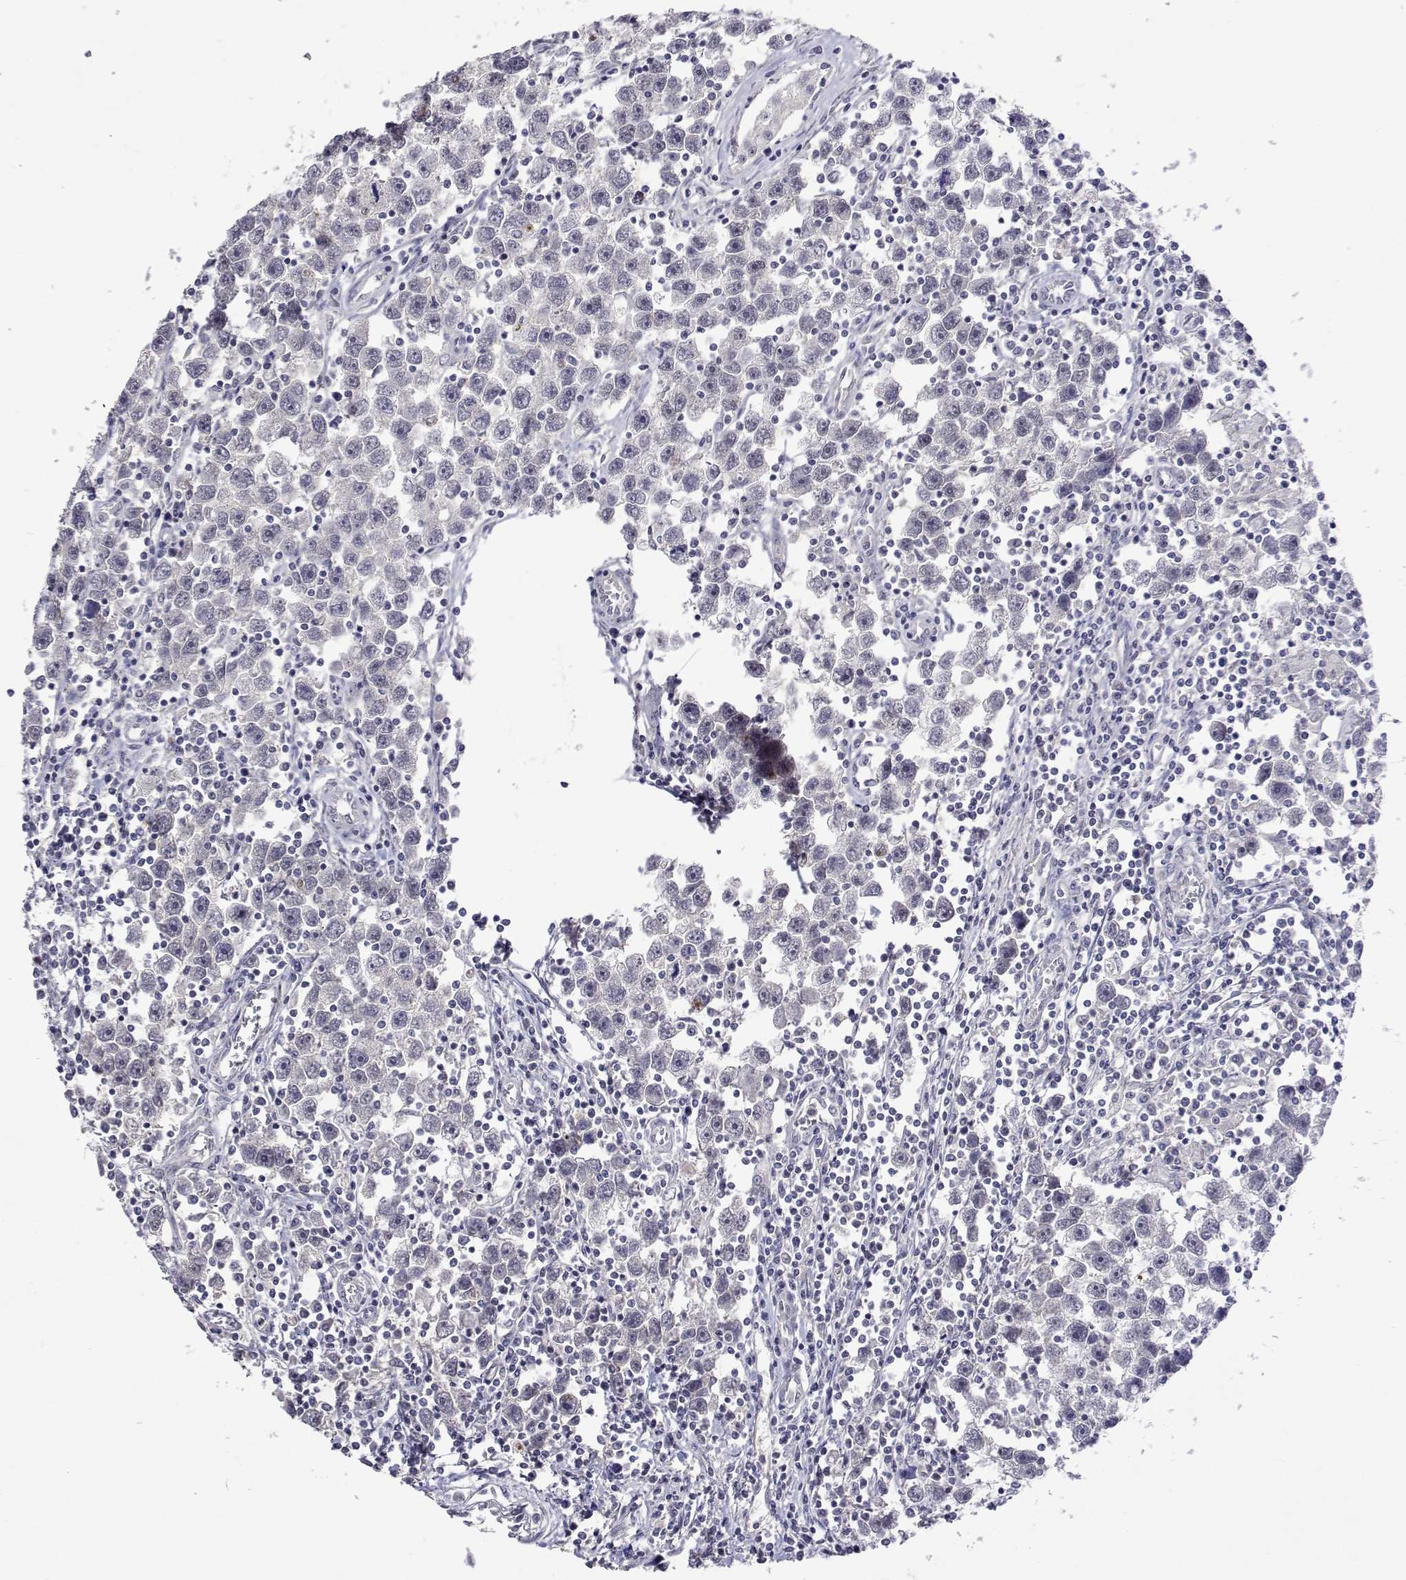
{"staining": {"intensity": "negative", "quantity": "none", "location": "none"}, "tissue": "testis cancer", "cell_type": "Tumor cells", "image_type": "cancer", "snomed": [{"axis": "morphology", "description": "Seminoma, NOS"}, {"axis": "topography", "description": "Testis"}], "caption": "The photomicrograph displays no staining of tumor cells in seminoma (testis).", "gene": "HNRNPA0", "patient": {"sex": "male", "age": 30}}